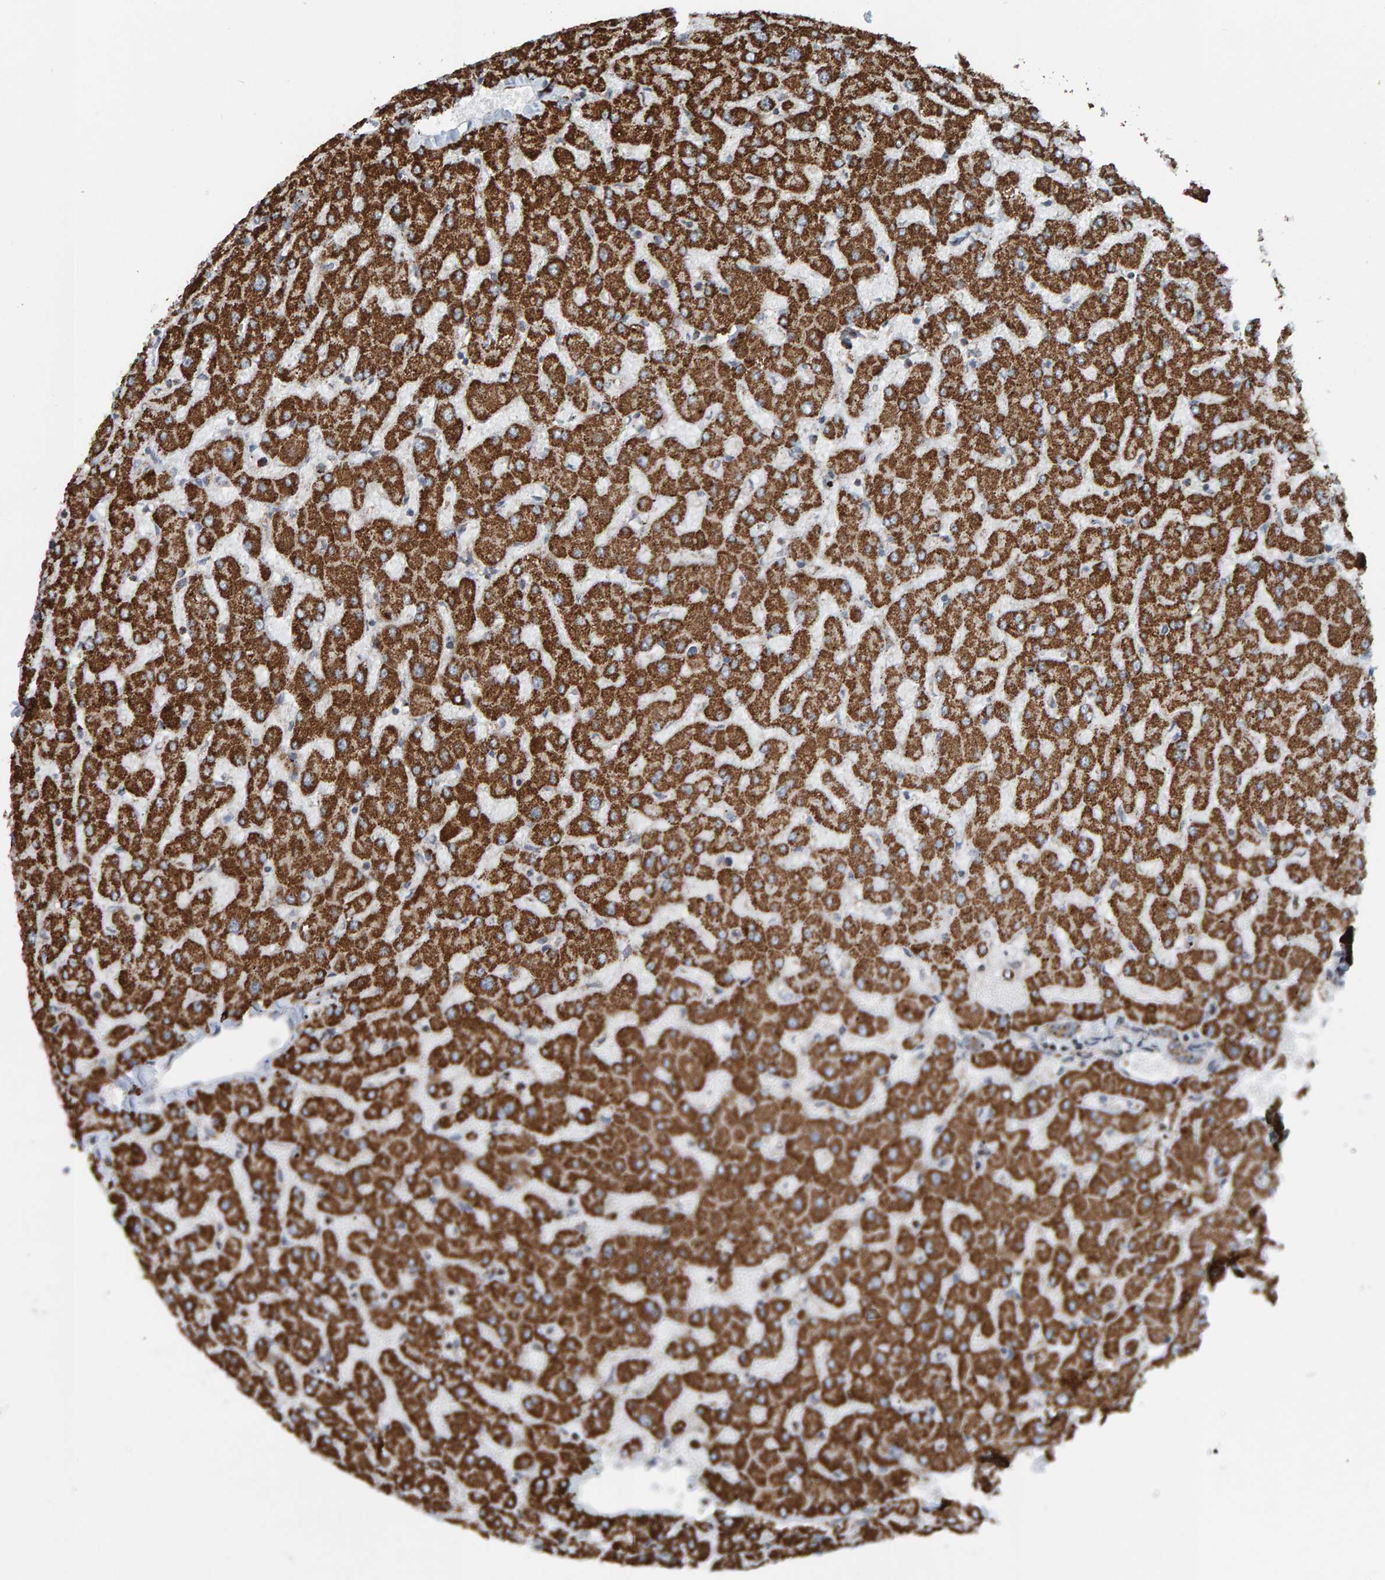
{"staining": {"intensity": "strong", "quantity": ">75%", "location": "cytoplasmic/membranous"}, "tissue": "liver", "cell_type": "Hepatocytes", "image_type": "normal", "snomed": [{"axis": "morphology", "description": "Normal tissue, NOS"}, {"axis": "topography", "description": "Liver"}], "caption": "DAB immunohistochemical staining of normal human liver displays strong cytoplasmic/membranous protein positivity in about >75% of hepatocytes.", "gene": "ZNF48", "patient": {"sex": "female", "age": 63}}